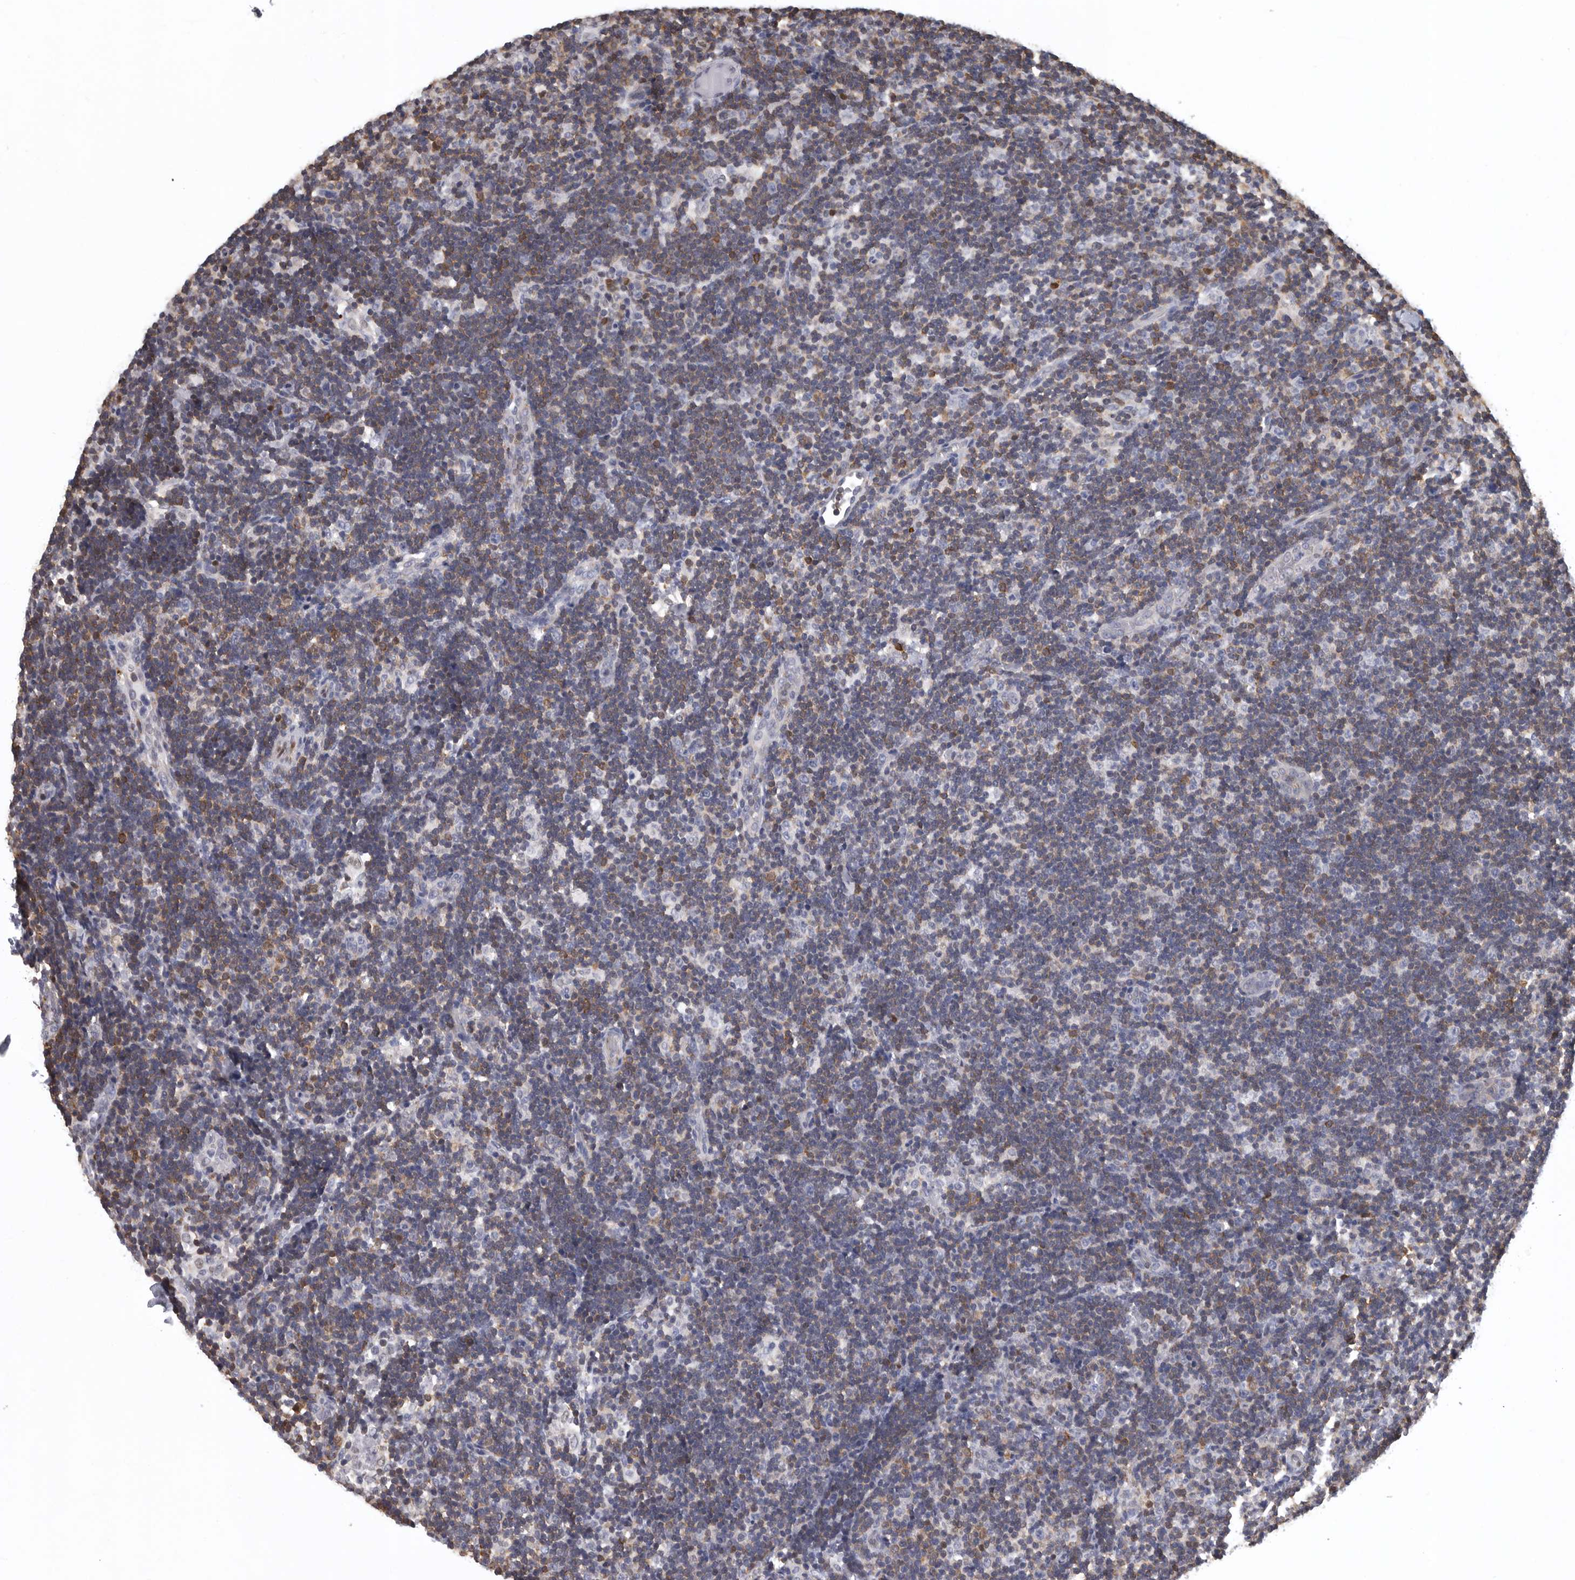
{"staining": {"intensity": "negative", "quantity": "none", "location": "none"}, "tissue": "lymph node", "cell_type": "Germinal center cells", "image_type": "normal", "snomed": [{"axis": "morphology", "description": "Normal tissue, NOS"}, {"axis": "topography", "description": "Lymph node"}], "caption": "High magnification brightfield microscopy of unremarkable lymph node stained with DAB (brown) and counterstained with hematoxylin (blue): germinal center cells show no significant staining. (IHC, brightfield microscopy, high magnification).", "gene": "PDCD4", "patient": {"sex": "female", "age": 22}}